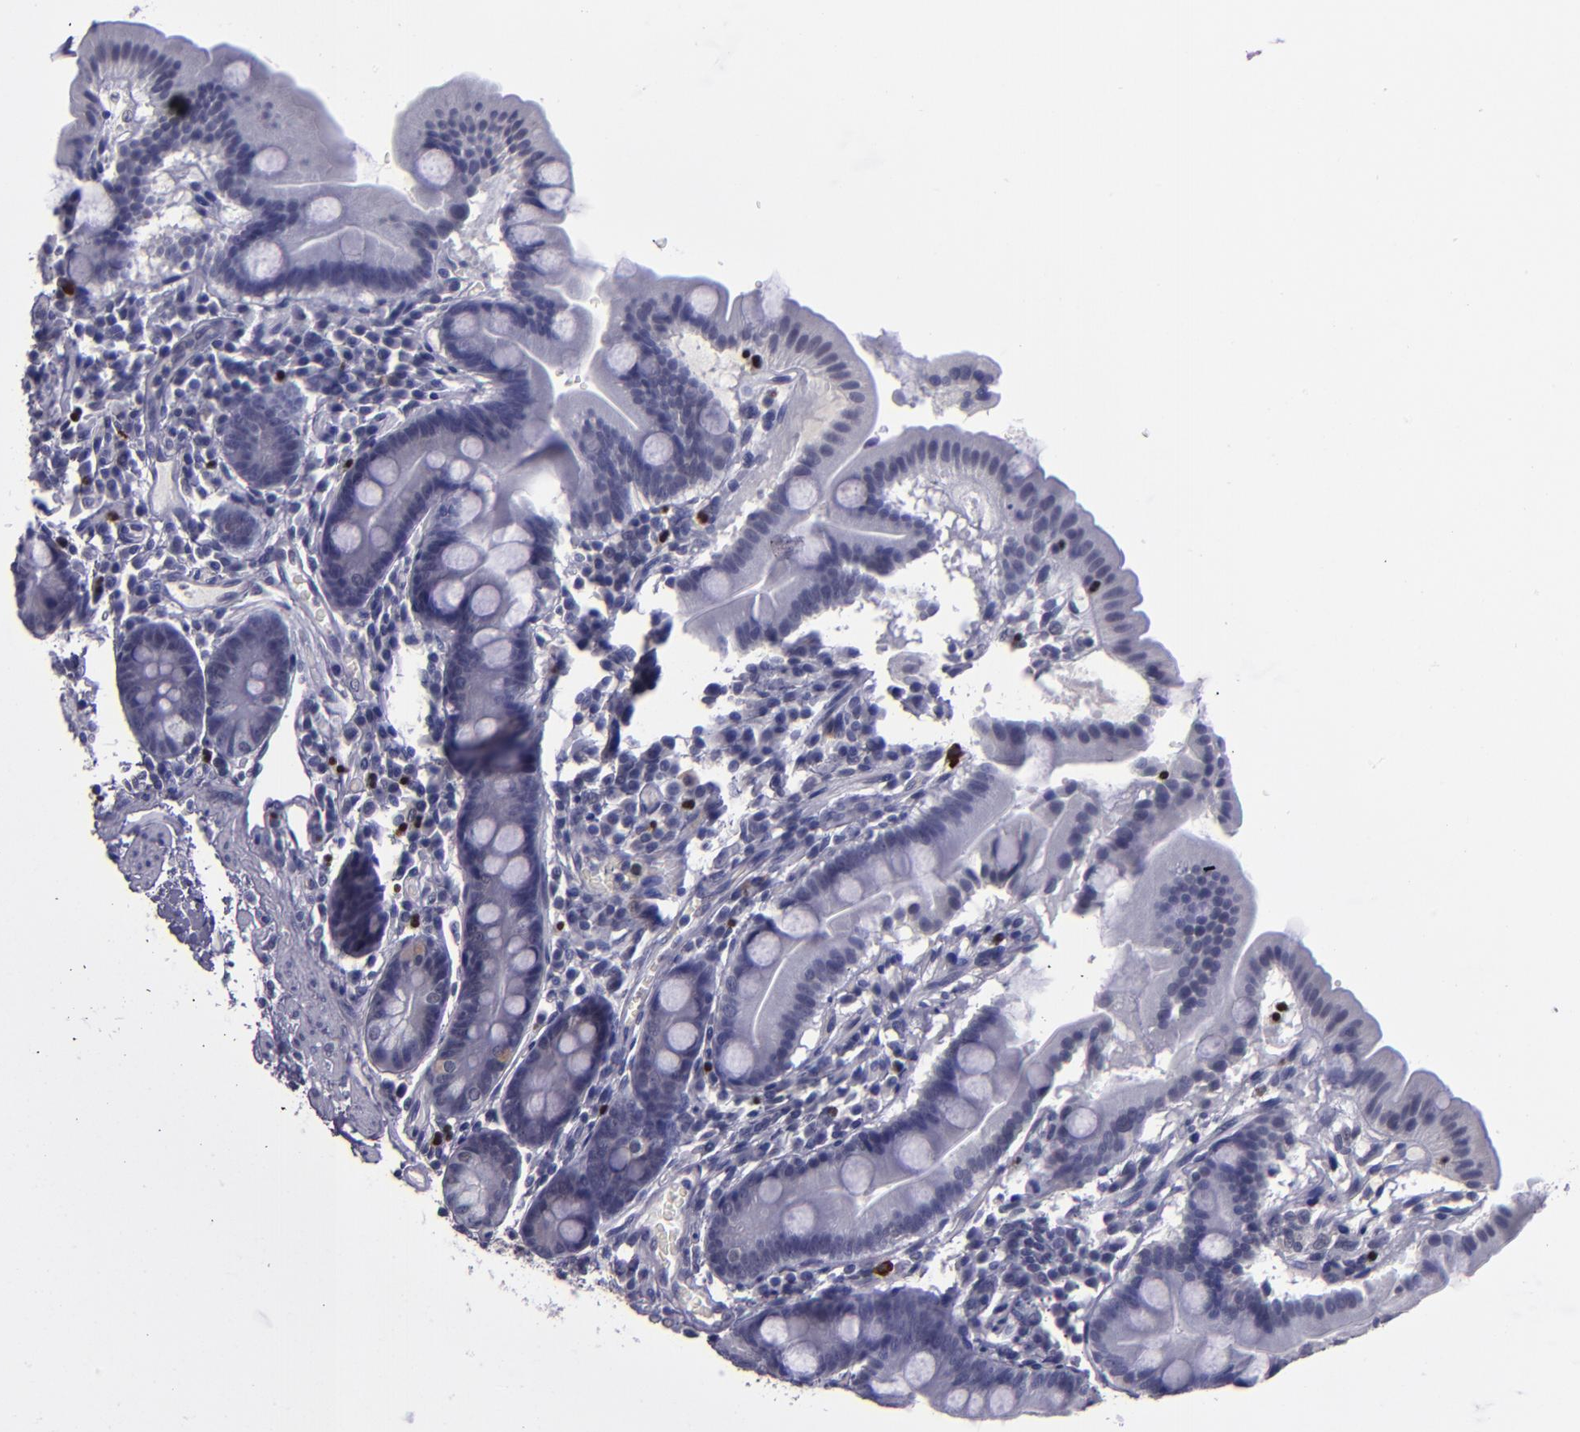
{"staining": {"intensity": "negative", "quantity": "none", "location": "none"}, "tissue": "duodenum", "cell_type": "Glandular cells", "image_type": "normal", "snomed": [{"axis": "morphology", "description": "Normal tissue, NOS"}, {"axis": "topography", "description": "Duodenum"}], "caption": "Immunohistochemistry (IHC) micrograph of benign duodenum stained for a protein (brown), which demonstrates no staining in glandular cells.", "gene": "CEBPE", "patient": {"sex": "male", "age": 50}}